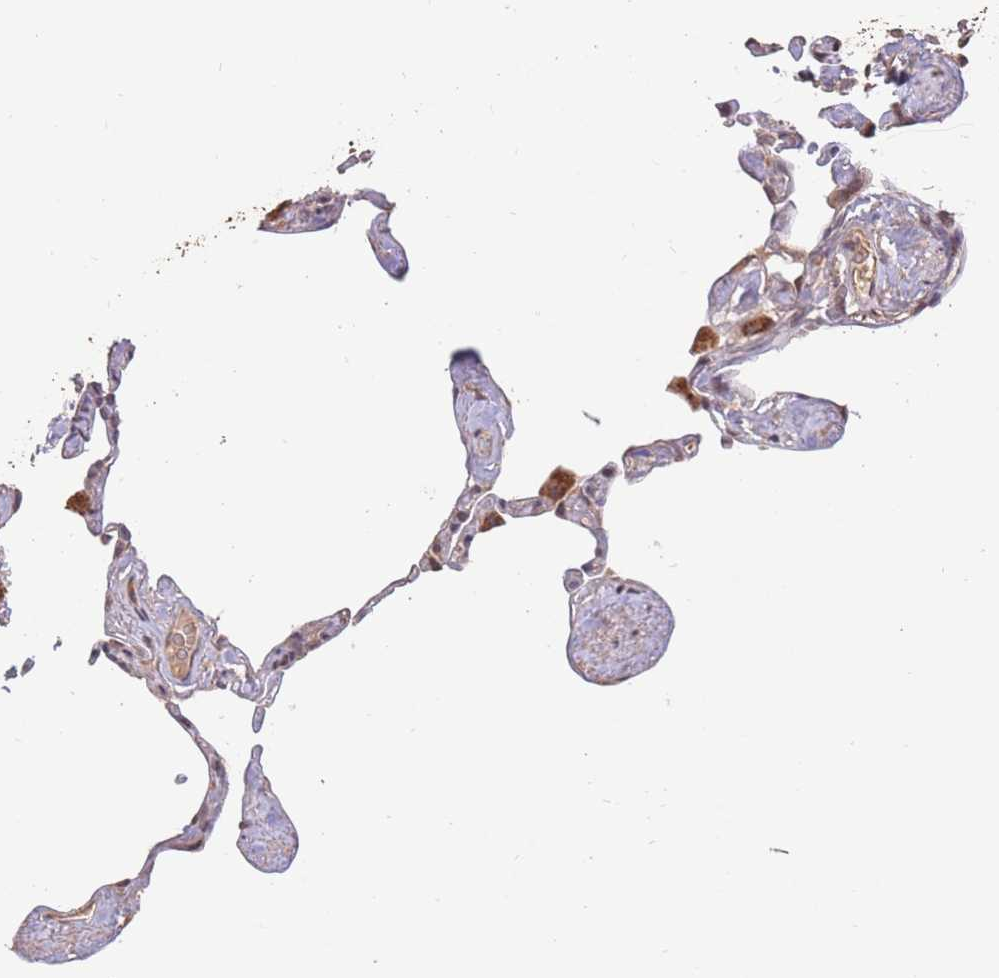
{"staining": {"intensity": "negative", "quantity": "none", "location": "none"}, "tissue": "lung", "cell_type": "Alveolar cells", "image_type": "normal", "snomed": [{"axis": "morphology", "description": "Normal tissue, NOS"}, {"axis": "topography", "description": "Lung"}], "caption": "This is an IHC image of benign lung. There is no positivity in alveolar cells.", "gene": "RGS14", "patient": {"sex": "male", "age": 65}}